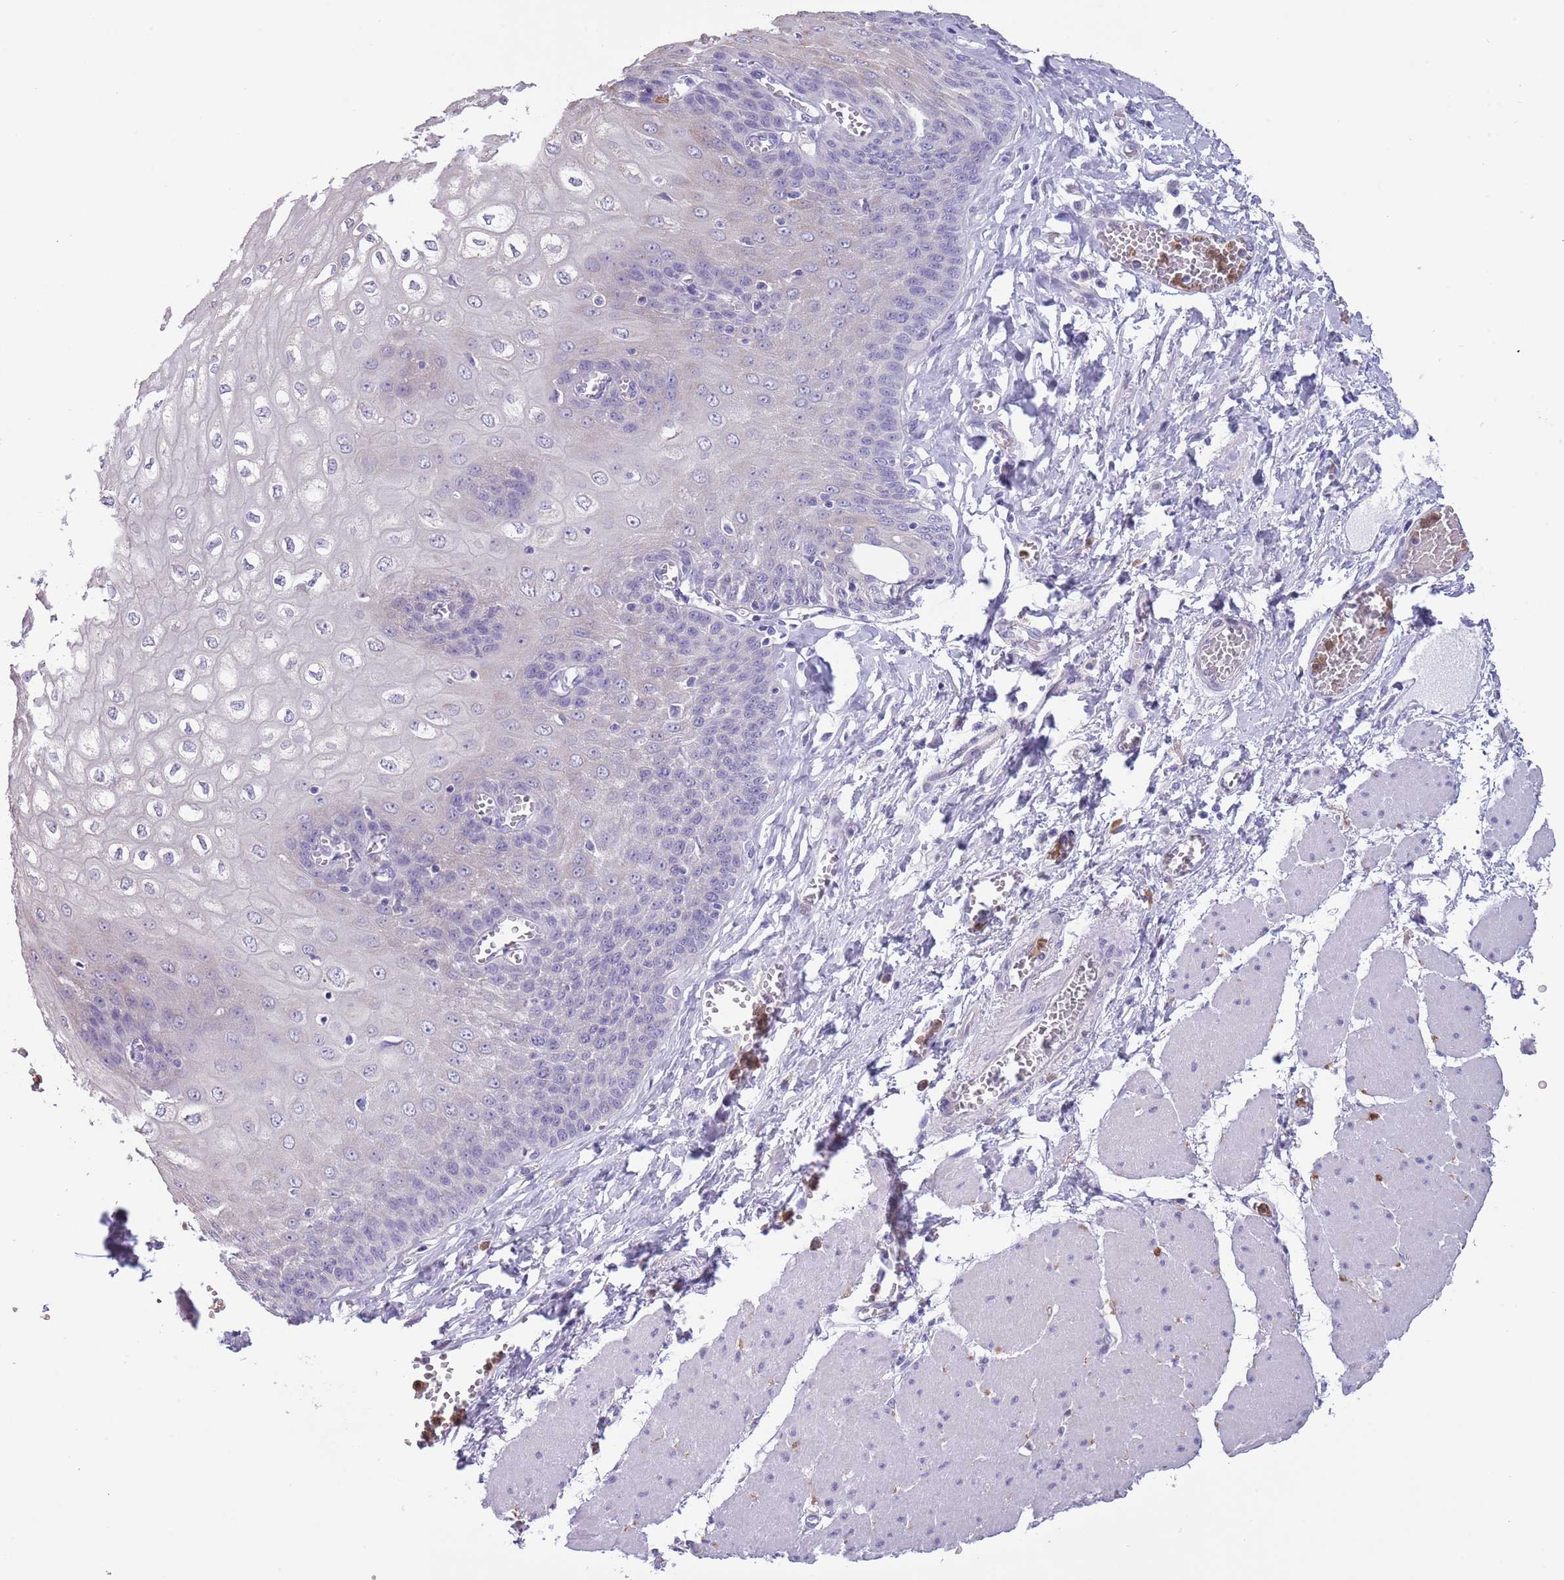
{"staining": {"intensity": "negative", "quantity": "none", "location": "none"}, "tissue": "esophagus", "cell_type": "Squamous epithelial cells", "image_type": "normal", "snomed": [{"axis": "morphology", "description": "Normal tissue, NOS"}, {"axis": "topography", "description": "Esophagus"}], "caption": "An image of esophagus stained for a protein exhibits no brown staining in squamous epithelial cells.", "gene": "ZFP2", "patient": {"sex": "male", "age": 60}}